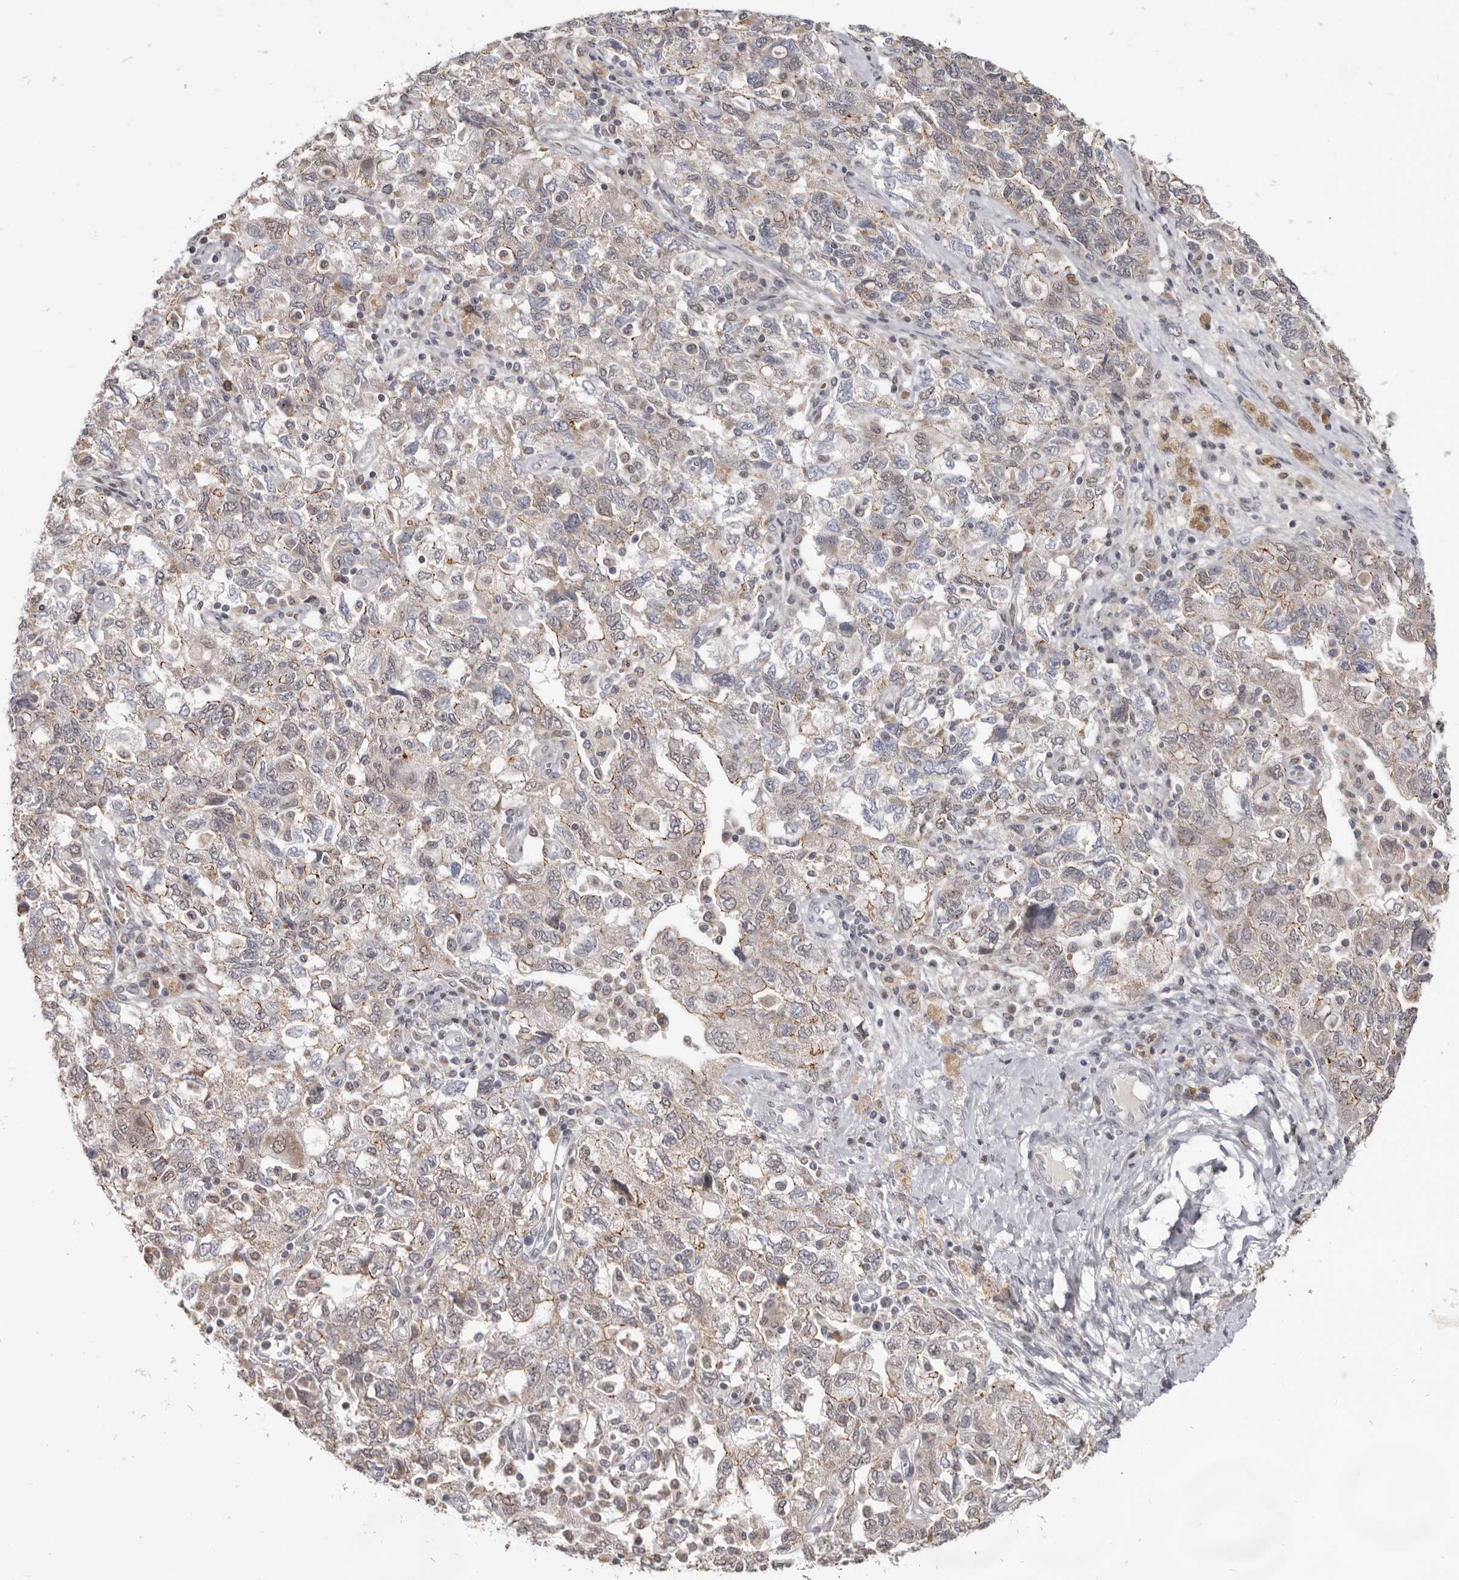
{"staining": {"intensity": "moderate", "quantity": "25%-75%", "location": "cytoplasmic/membranous"}, "tissue": "ovarian cancer", "cell_type": "Tumor cells", "image_type": "cancer", "snomed": [{"axis": "morphology", "description": "Carcinoma, NOS"}, {"axis": "morphology", "description": "Cystadenocarcinoma, serous, NOS"}, {"axis": "topography", "description": "Ovary"}], "caption": "Immunohistochemistry of human serous cystadenocarcinoma (ovarian) reveals medium levels of moderate cytoplasmic/membranous expression in about 25%-75% of tumor cells. (IHC, brightfield microscopy, high magnification).", "gene": "CGN", "patient": {"sex": "female", "age": 69}}